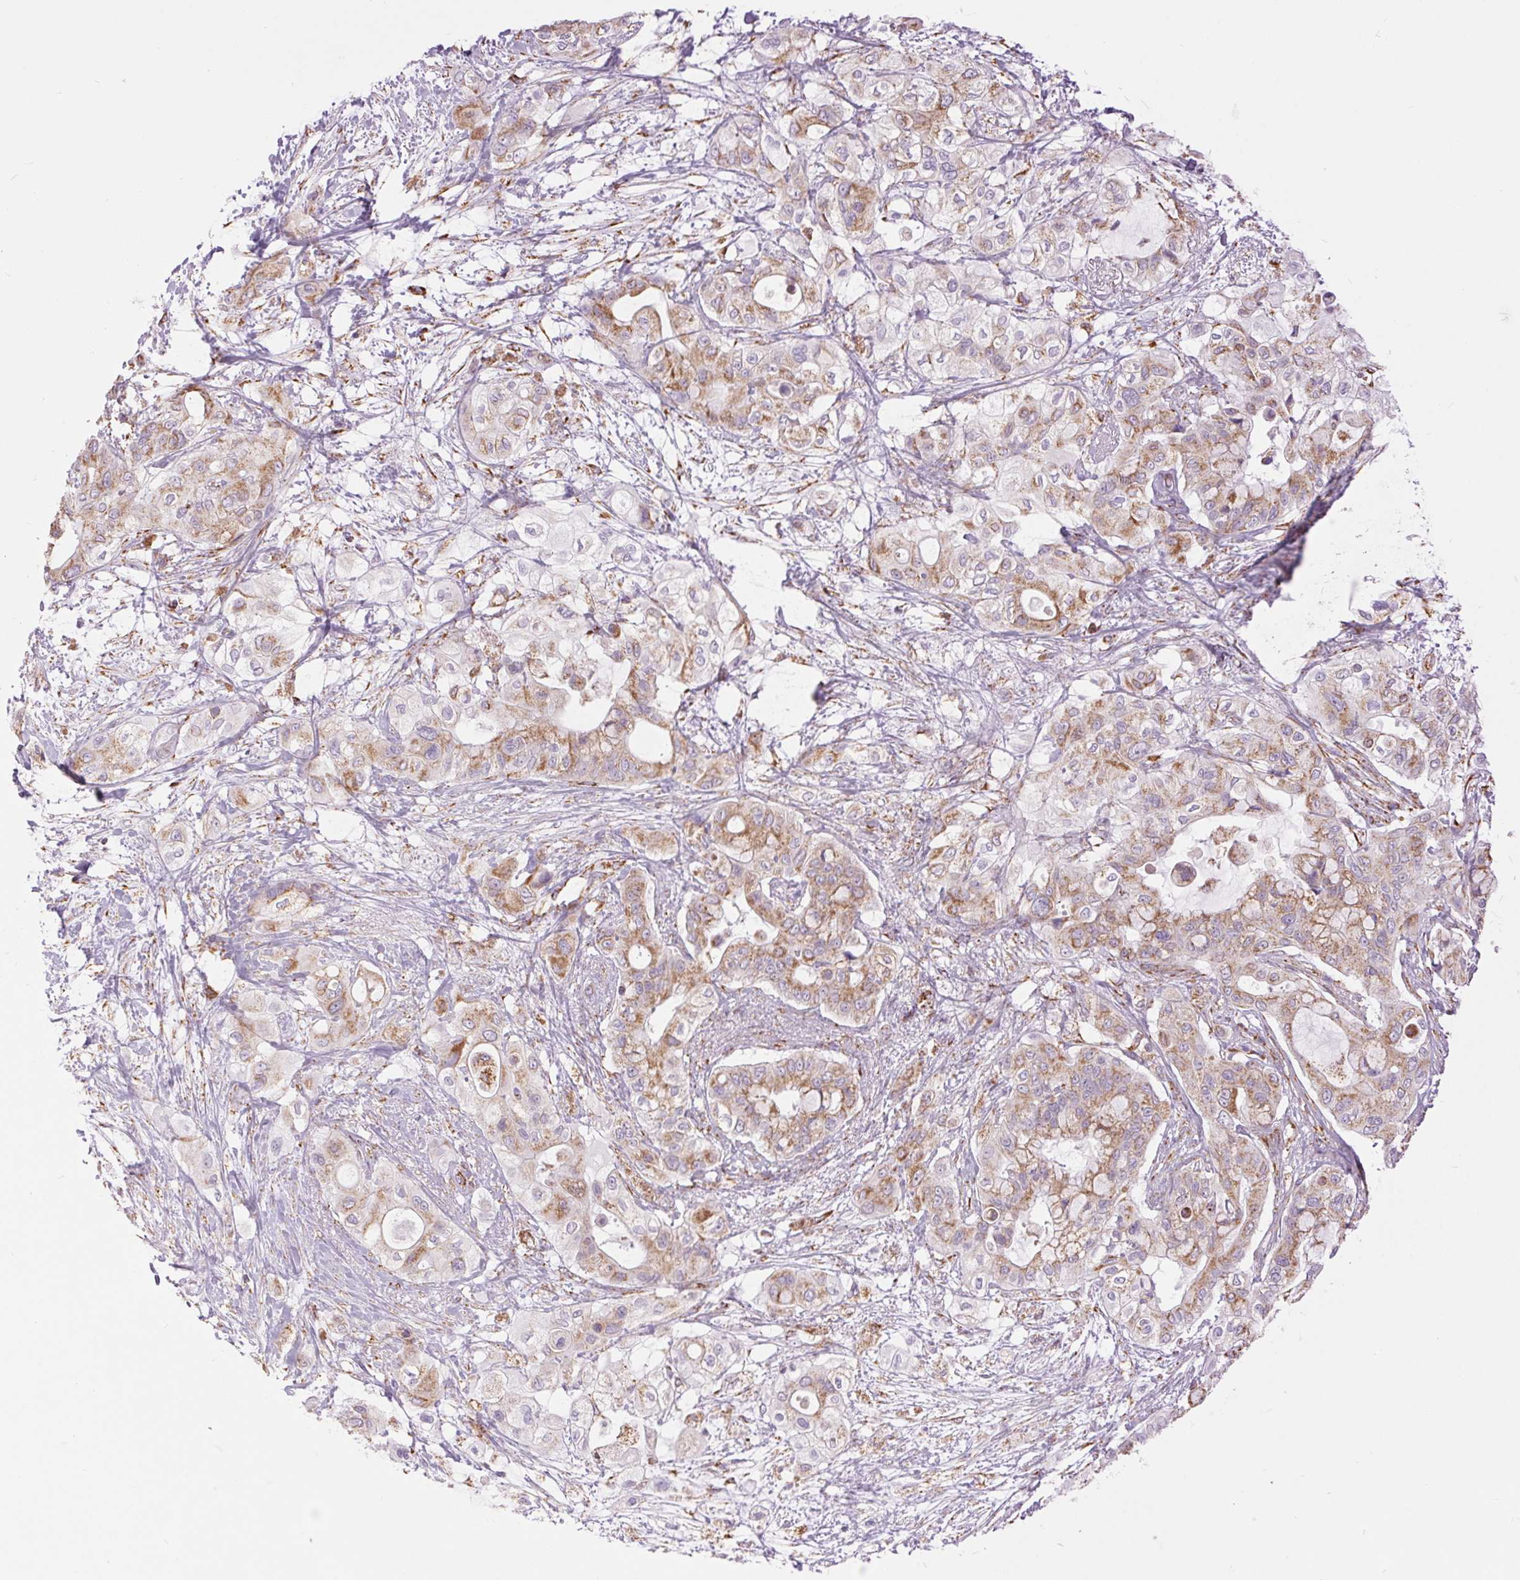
{"staining": {"intensity": "moderate", "quantity": ">75%", "location": "cytoplasmic/membranous"}, "tissue": "pancreatic cancer", "cell_type": "Tumor cells", "image_type": "cancer", "snomed": [{"axis": "morphology", "description": "Adenocarcinoma, NOS"}, {"axis": "topography", "description": "Pancreas"}], "caption": "A high-resolution image shows immunohistochemistry staining of pancreatic cancer, which shows moderate cytoplasmic/membranous expression in about >75% of tumor cells.", "gene": "ATP5PB", "patient": {"sex": "male", "age": 71}}